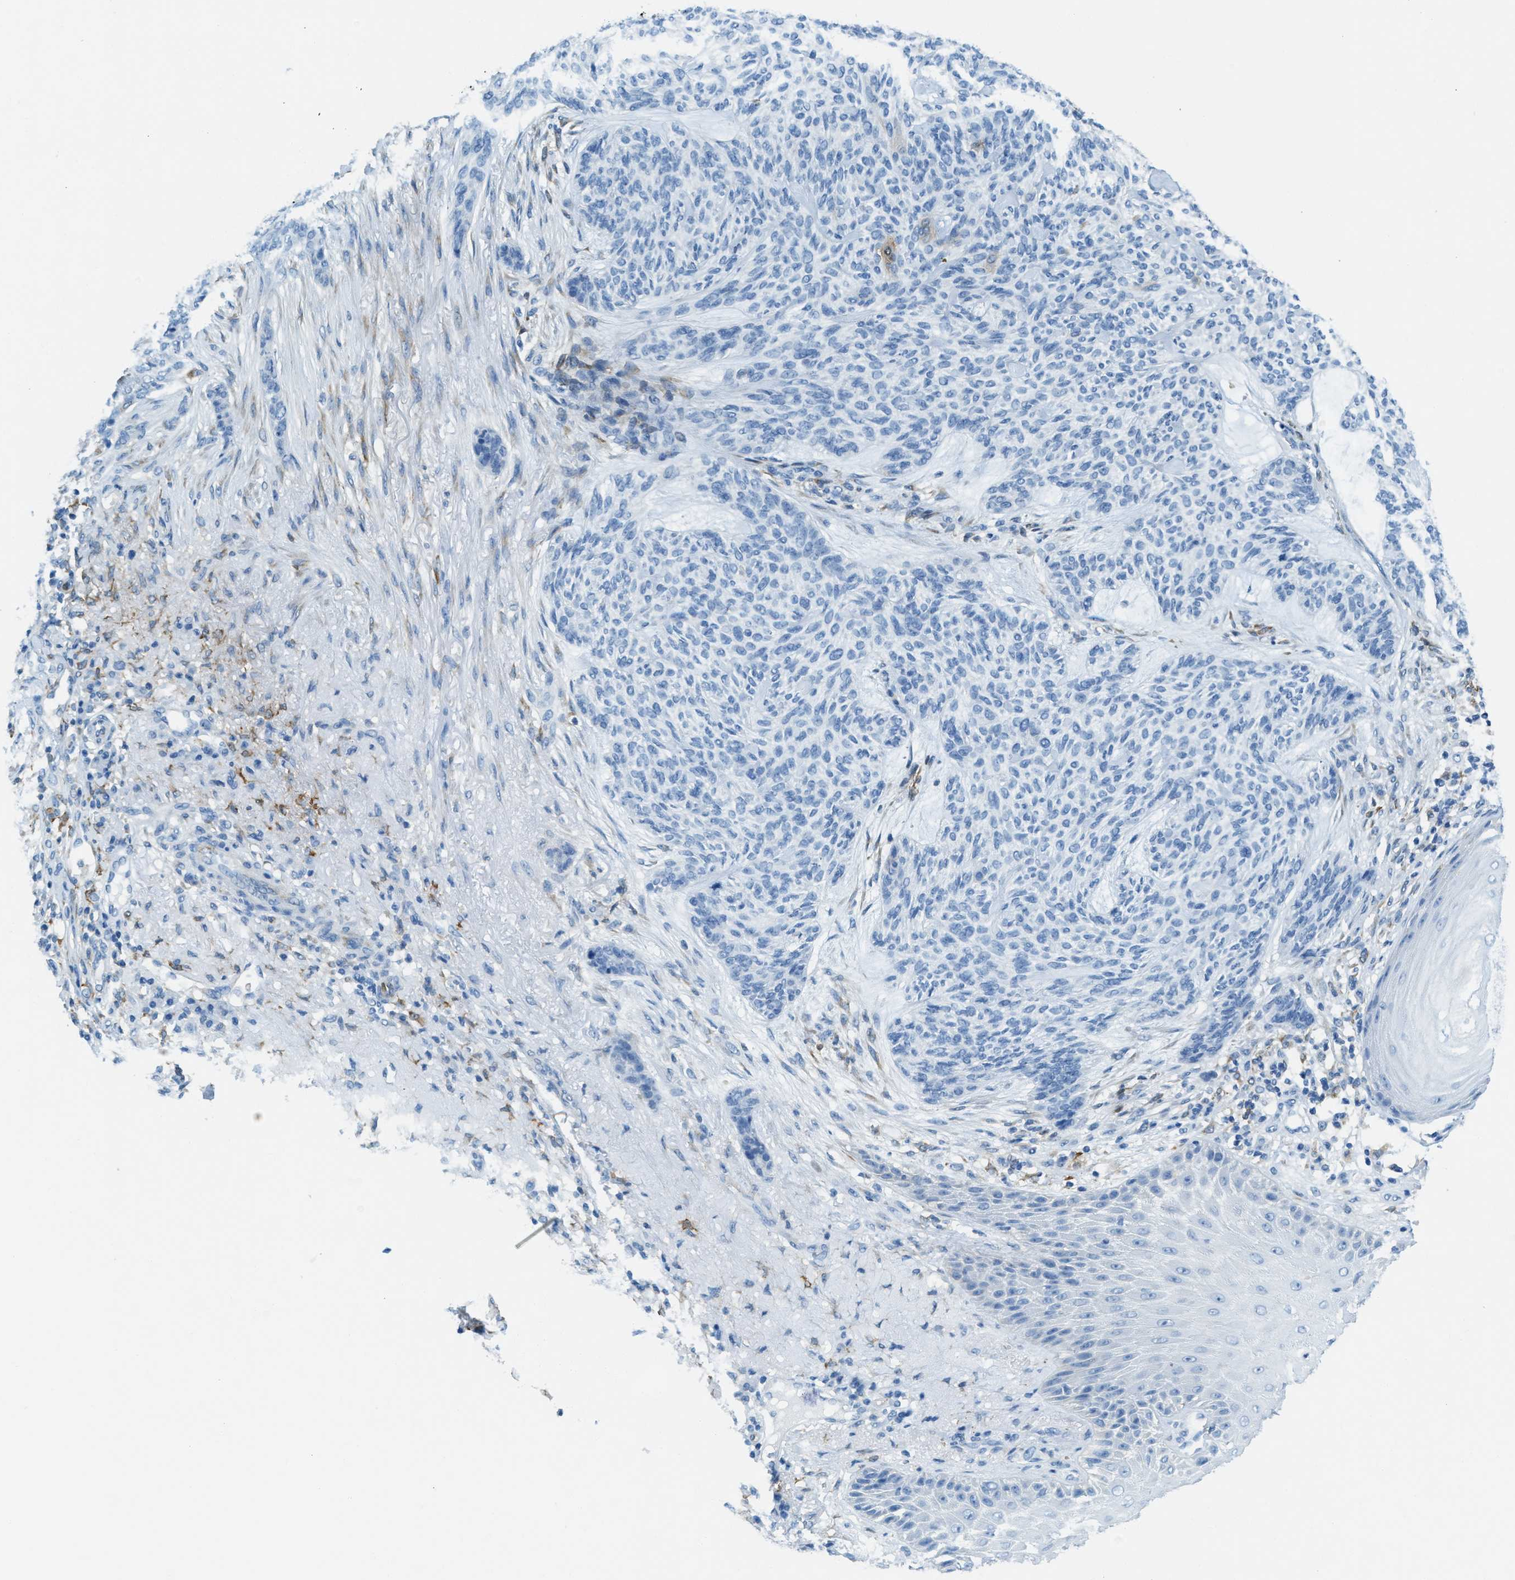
{"staining": {"intensity": "negative", "quantity": "none", "location": "none"}, "tissue": "skin cancer", "cell_type": "Tumor cells", "image_type": "cancer", "snomed": [{"axis": "morphology", "description": "Basal cell carcinoma"}, {"axis": "topography", "description": "Skin"}], "caption": "Basal cell carcinoma (skin) was stained to show a protein in brown. There is no significant positivity in tumor cells.", "gene": "MATCAP2", "patient": {"sex": "male", "age": 55}}